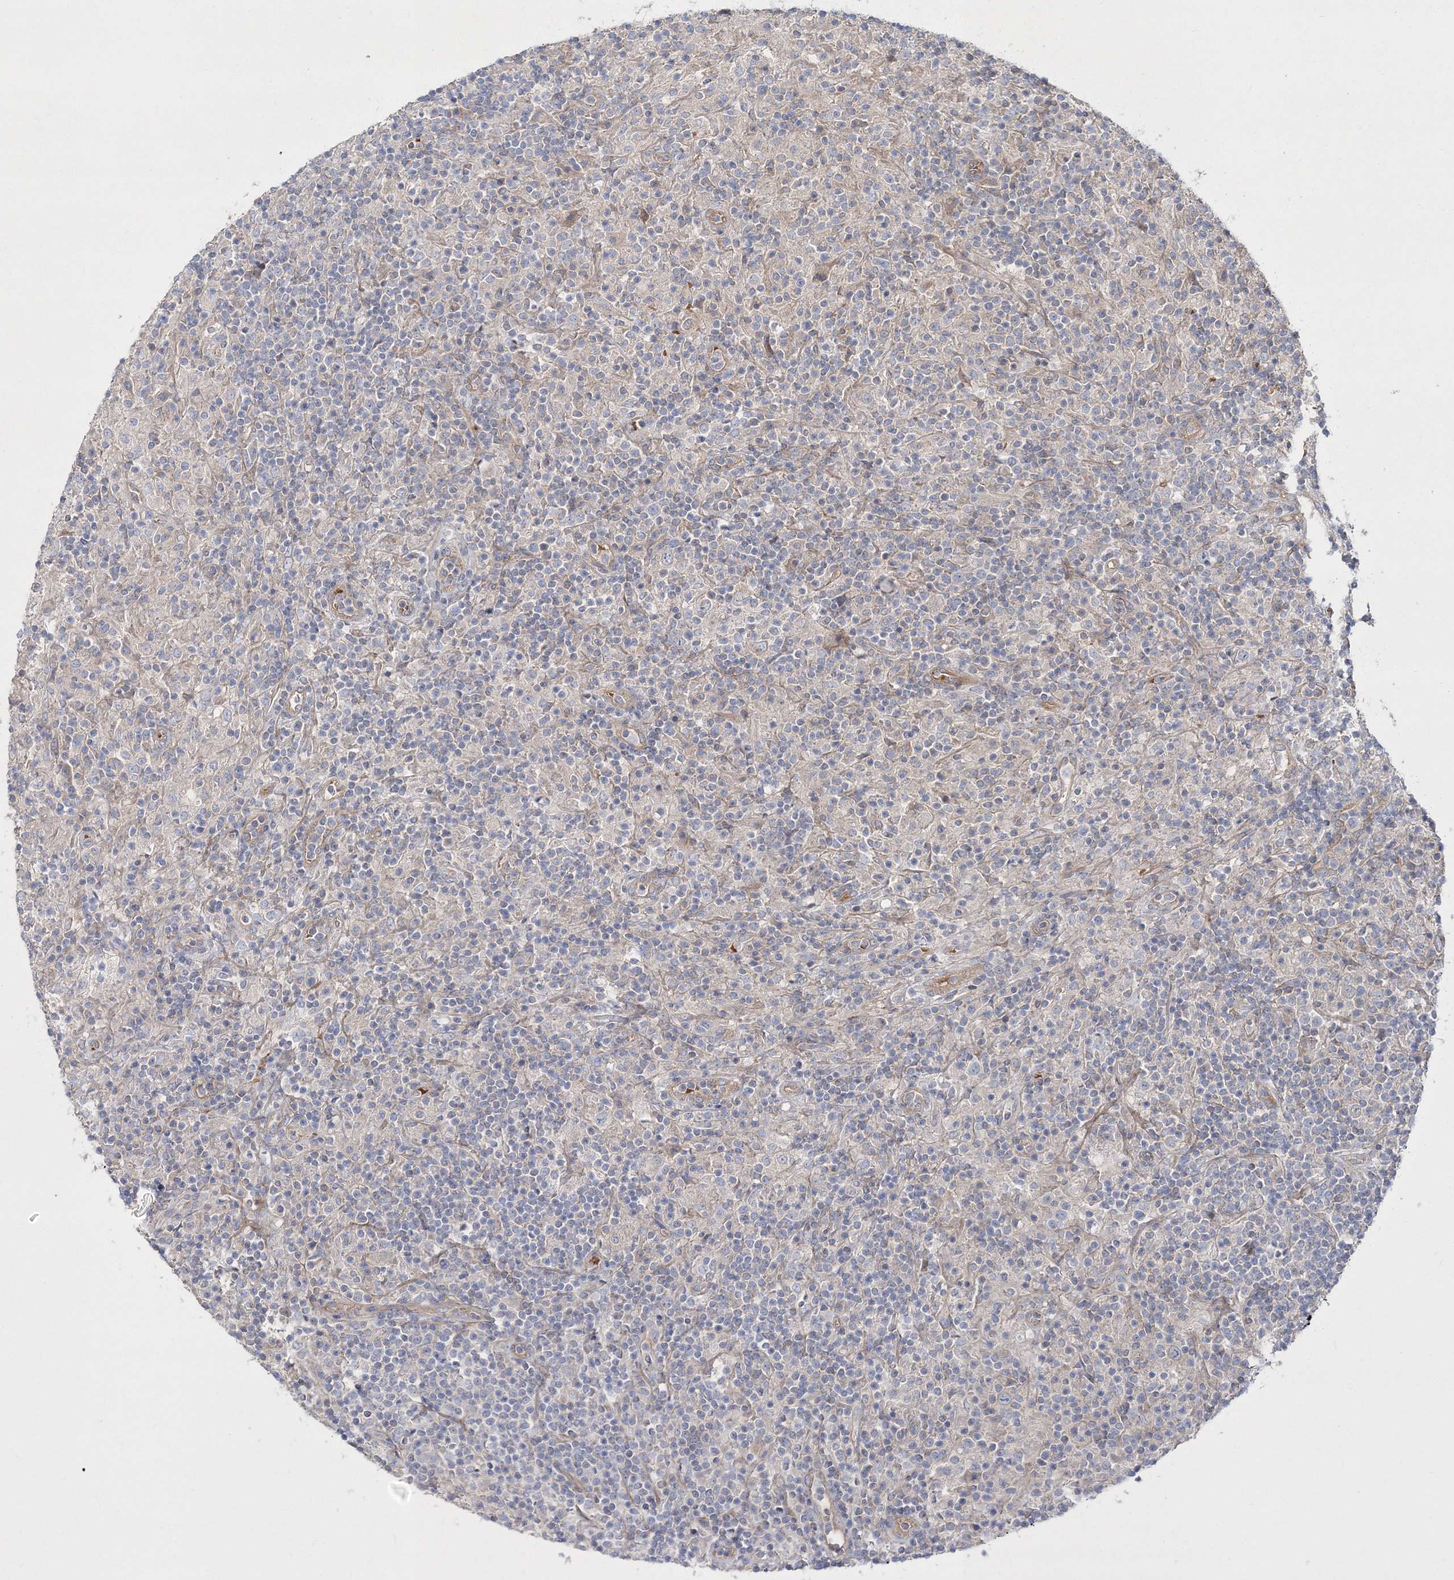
{"staining": {"intensity": "negative", "quantity": "none", "location": "none"}, "tissue": "lymphoma", "cell_type": "Tumor cells", "image_type": "cancer", "snomed": [{"axis": "morphology", "description": "Hodgkin's disease, NOS"}, {"axis": "topography", "description": "Lymph node"}], "caption": "The image exhibits no significant expression in tumor cells of lymphoma.", "gene": "ZSWIM6", "patient": {"sex": "male", "age": 70}}